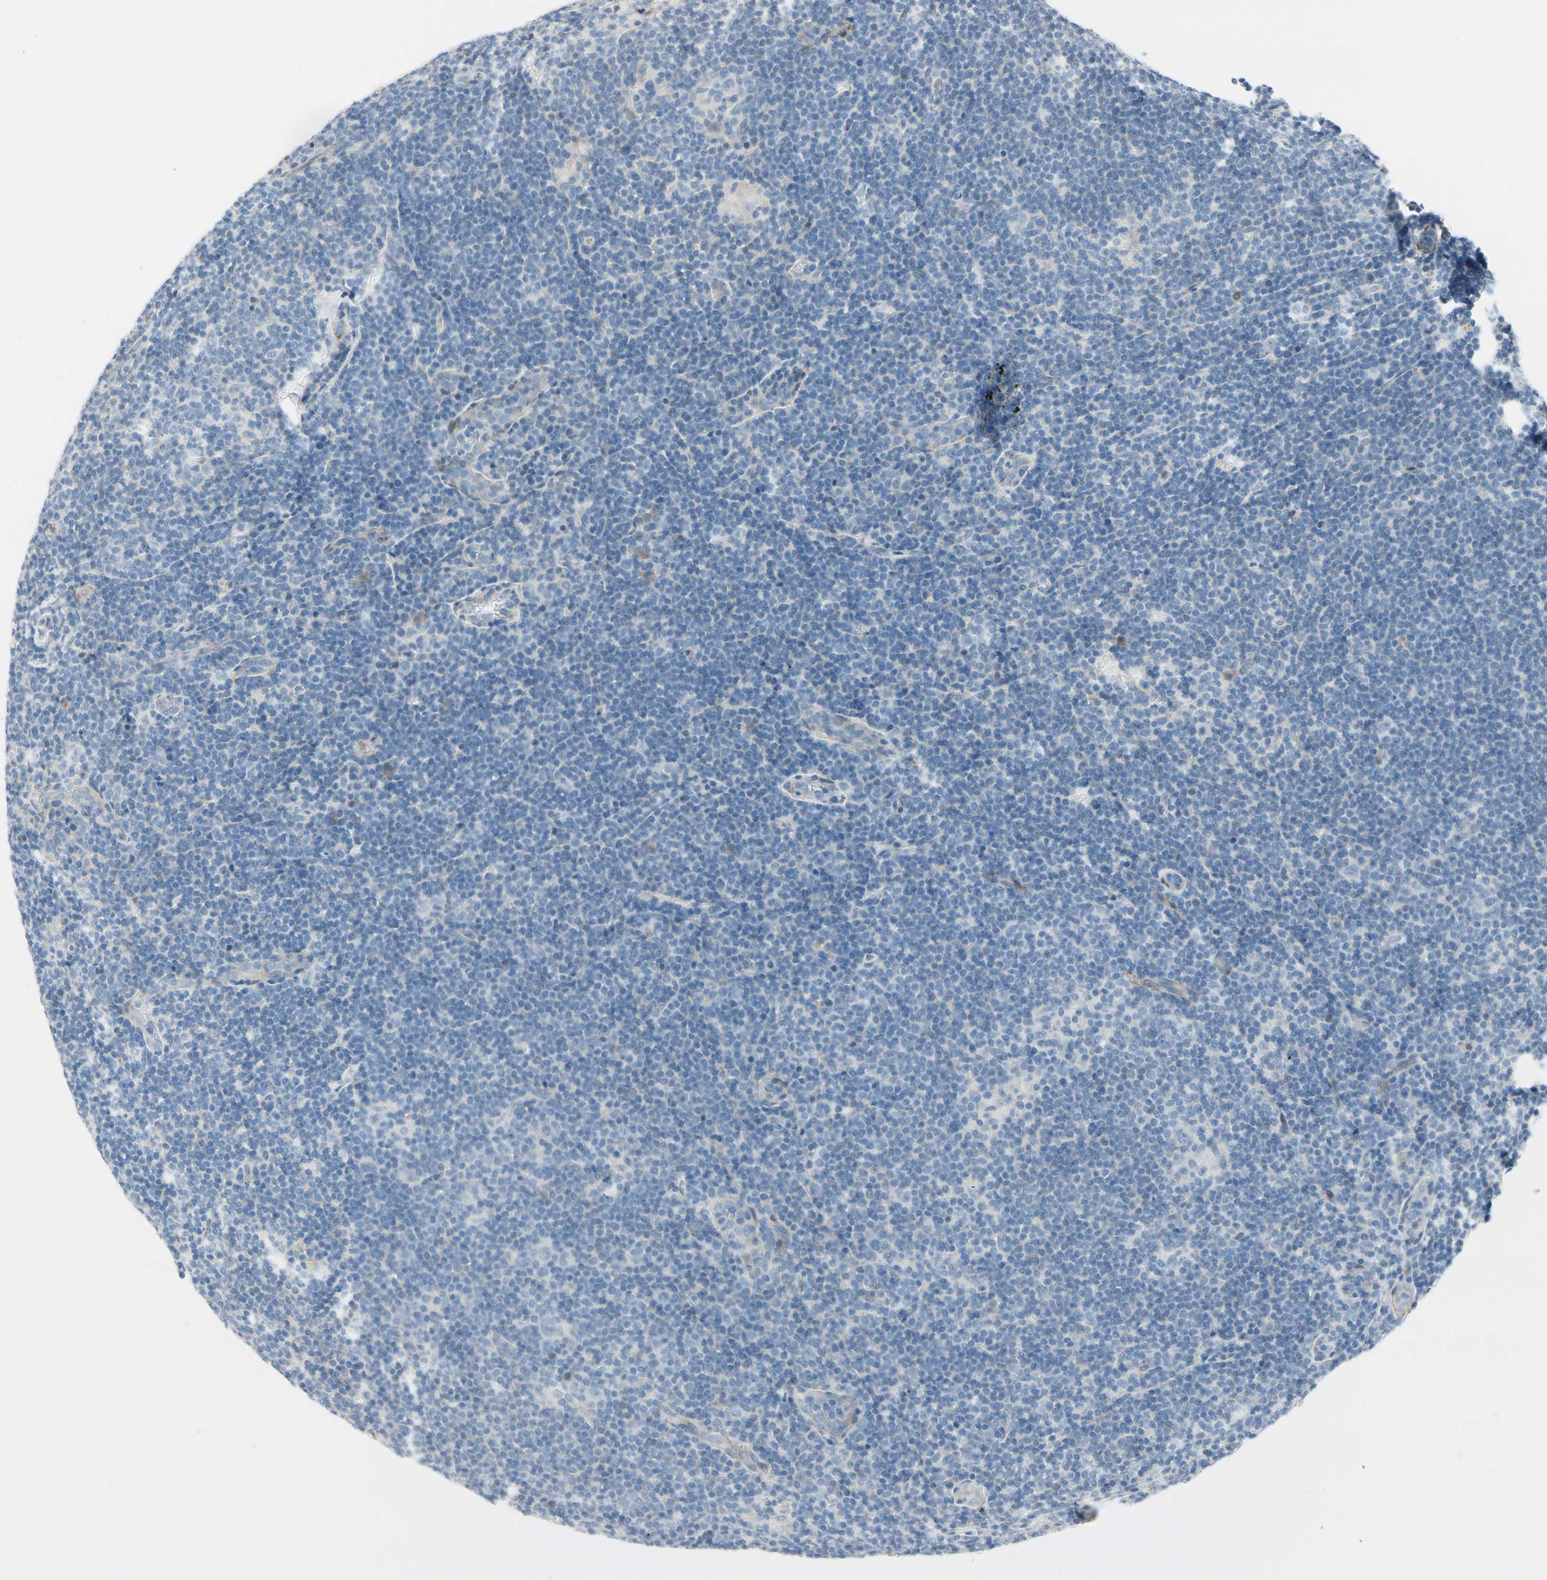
{"staining": {"intensity": "negative", "quantity": "none", "location": "none"}, "tissue": "lymphoma", "cell_type": "Tumor cells", "image_type": "cancer", "snomed": [{"axis": "morphology", "description": "Hodgkin's disease, NOS"}, {"axis": "topography", "description": "Lymph node"}], "caption": "The image exhibits no significant expression in tumor cells of Hodgkin's disease.", "gene": "MAP2", "patient": {"sex": "female", "age": 57}}